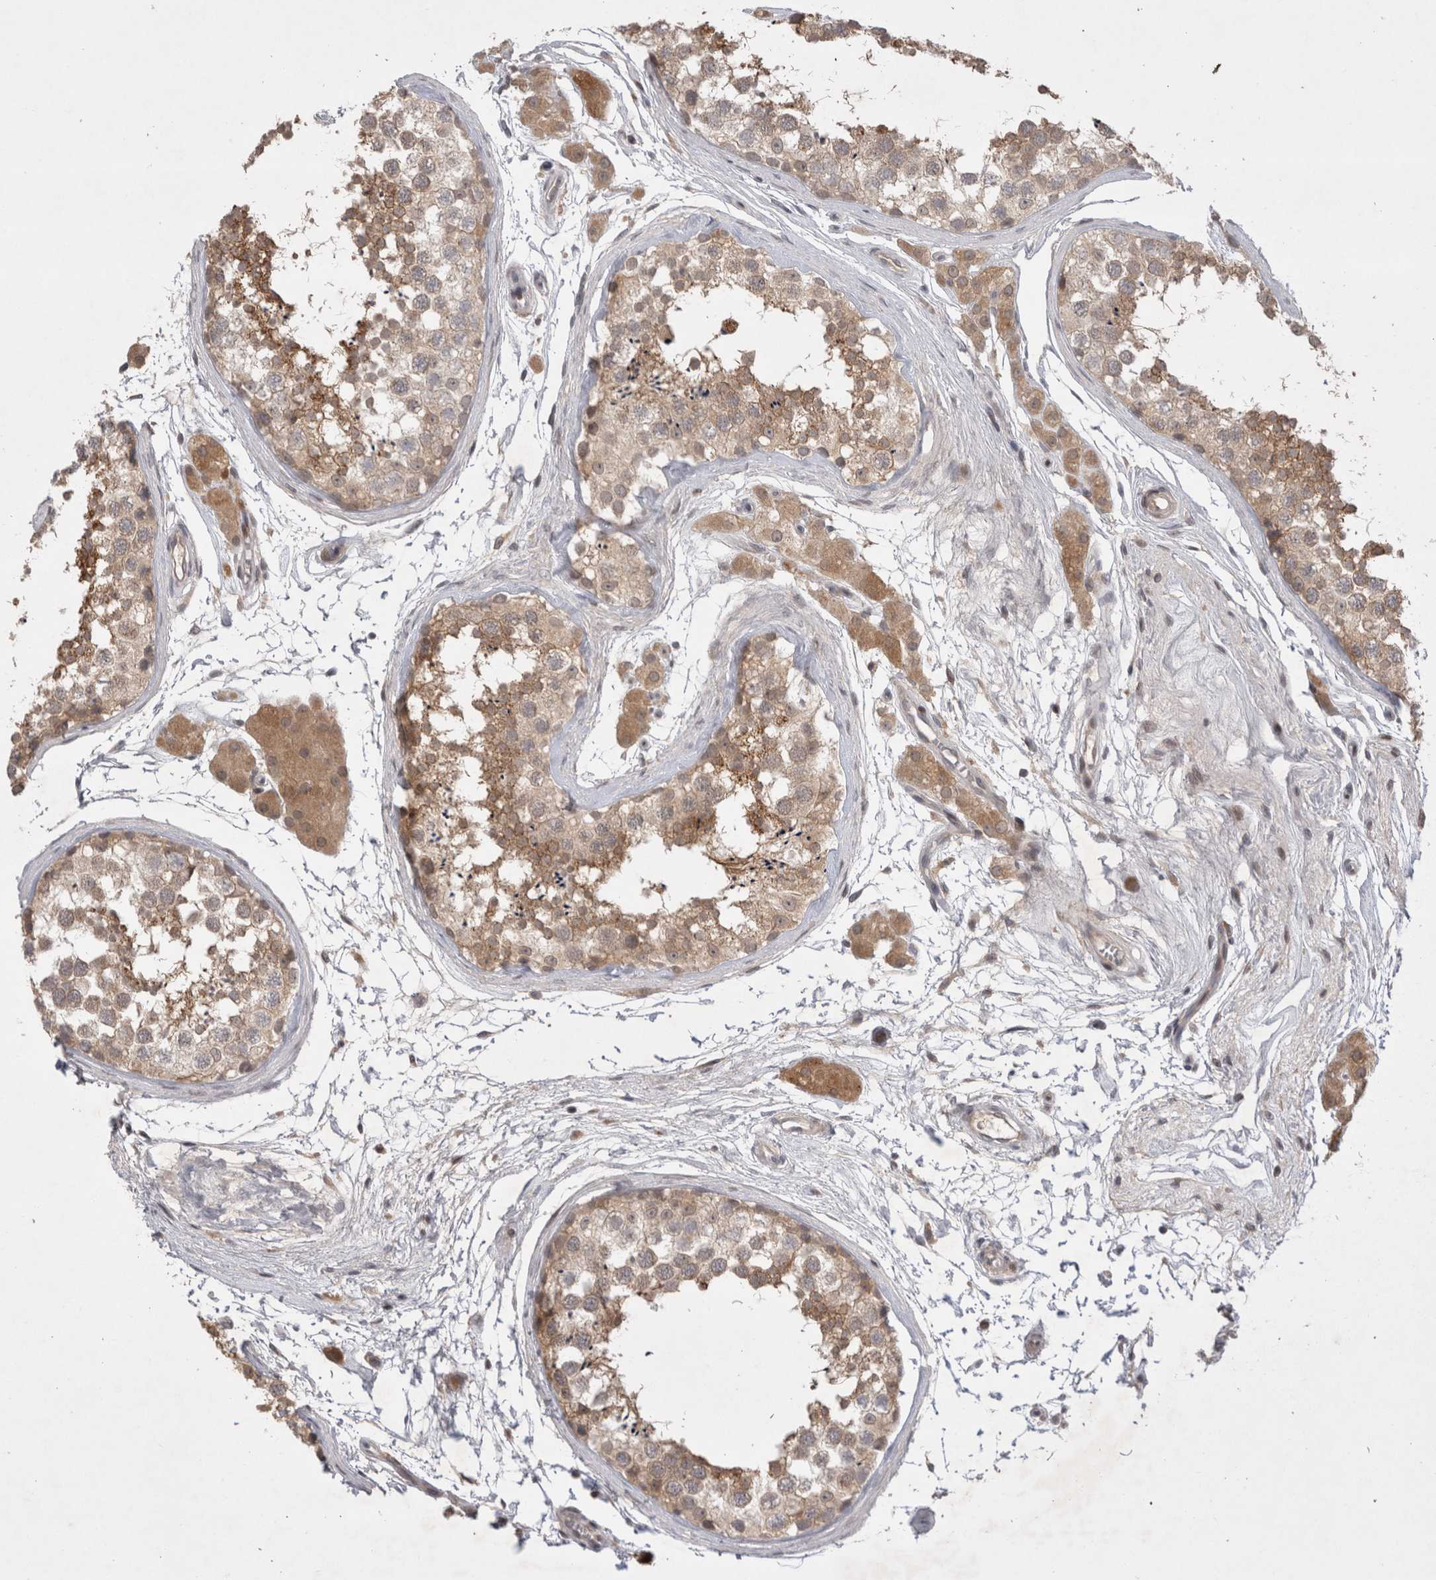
{"staining": {"intensity": "moderate", "quantity": ">75%", "location": "cytoplasmic/membranous"}, "tissue": "testis", "cell_type": "Cells in seminiferous ducts", "image_type": "normal", "snomed": [{"axis": "morphology", "description": "Normal tissue, NOS"}, {"axis": "topography", "description": "Testis"}], "caption": "This is an image of immunohistochemistry (IHC) staining of unremarkable testis, which shows moderate expression in the cytoplasmic/membranous of cells in seminiferous ducts.", "gene": "PLEKHM1", "patient": {"sex": "male", "age": 56}}